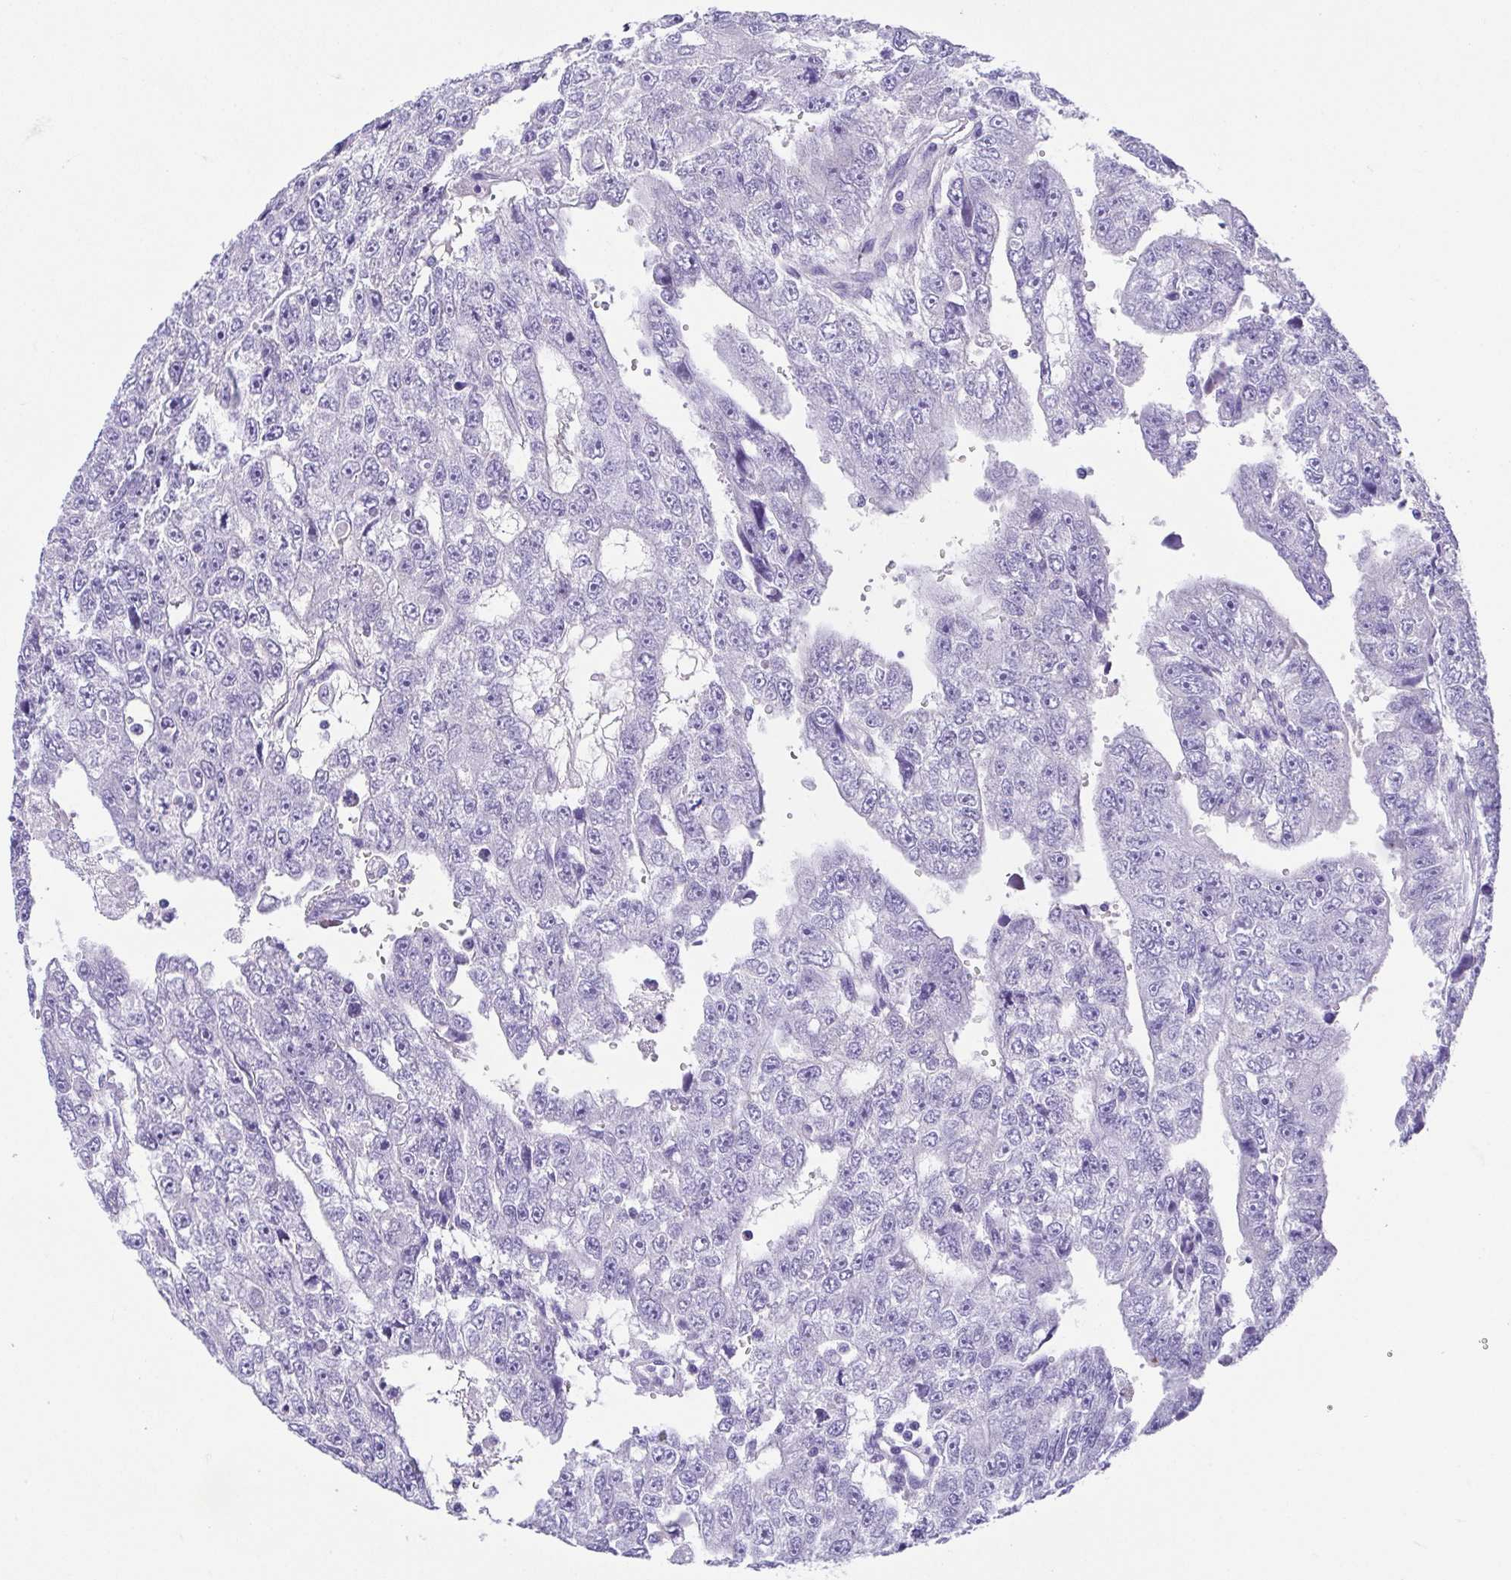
{"staining": {"intensity": "negative", "quantity": "none", "location": "none"}, "tissue": "testis cancer", "cell_type": "Tumor cells", "image_type": "cancer", "snomed": [{"axis": "morphology", "description": "Carcinoma, Embryonal, NOS"}, {"axis": "topography", "description": "Testis"}], "caption": "This micrograph is of testis embryonal carcinoma stained with IHC to label a protein in brown with the nuclei are counter-stained blue. There is no staining in tumor cells. (Brightfield microscopy of DAB (3,3'-diaminobenzidine) immunohistochemistry (IHC) at high magnification).", "gene": "SPATA4", "patient": {"sex": "male", "age": 20}}